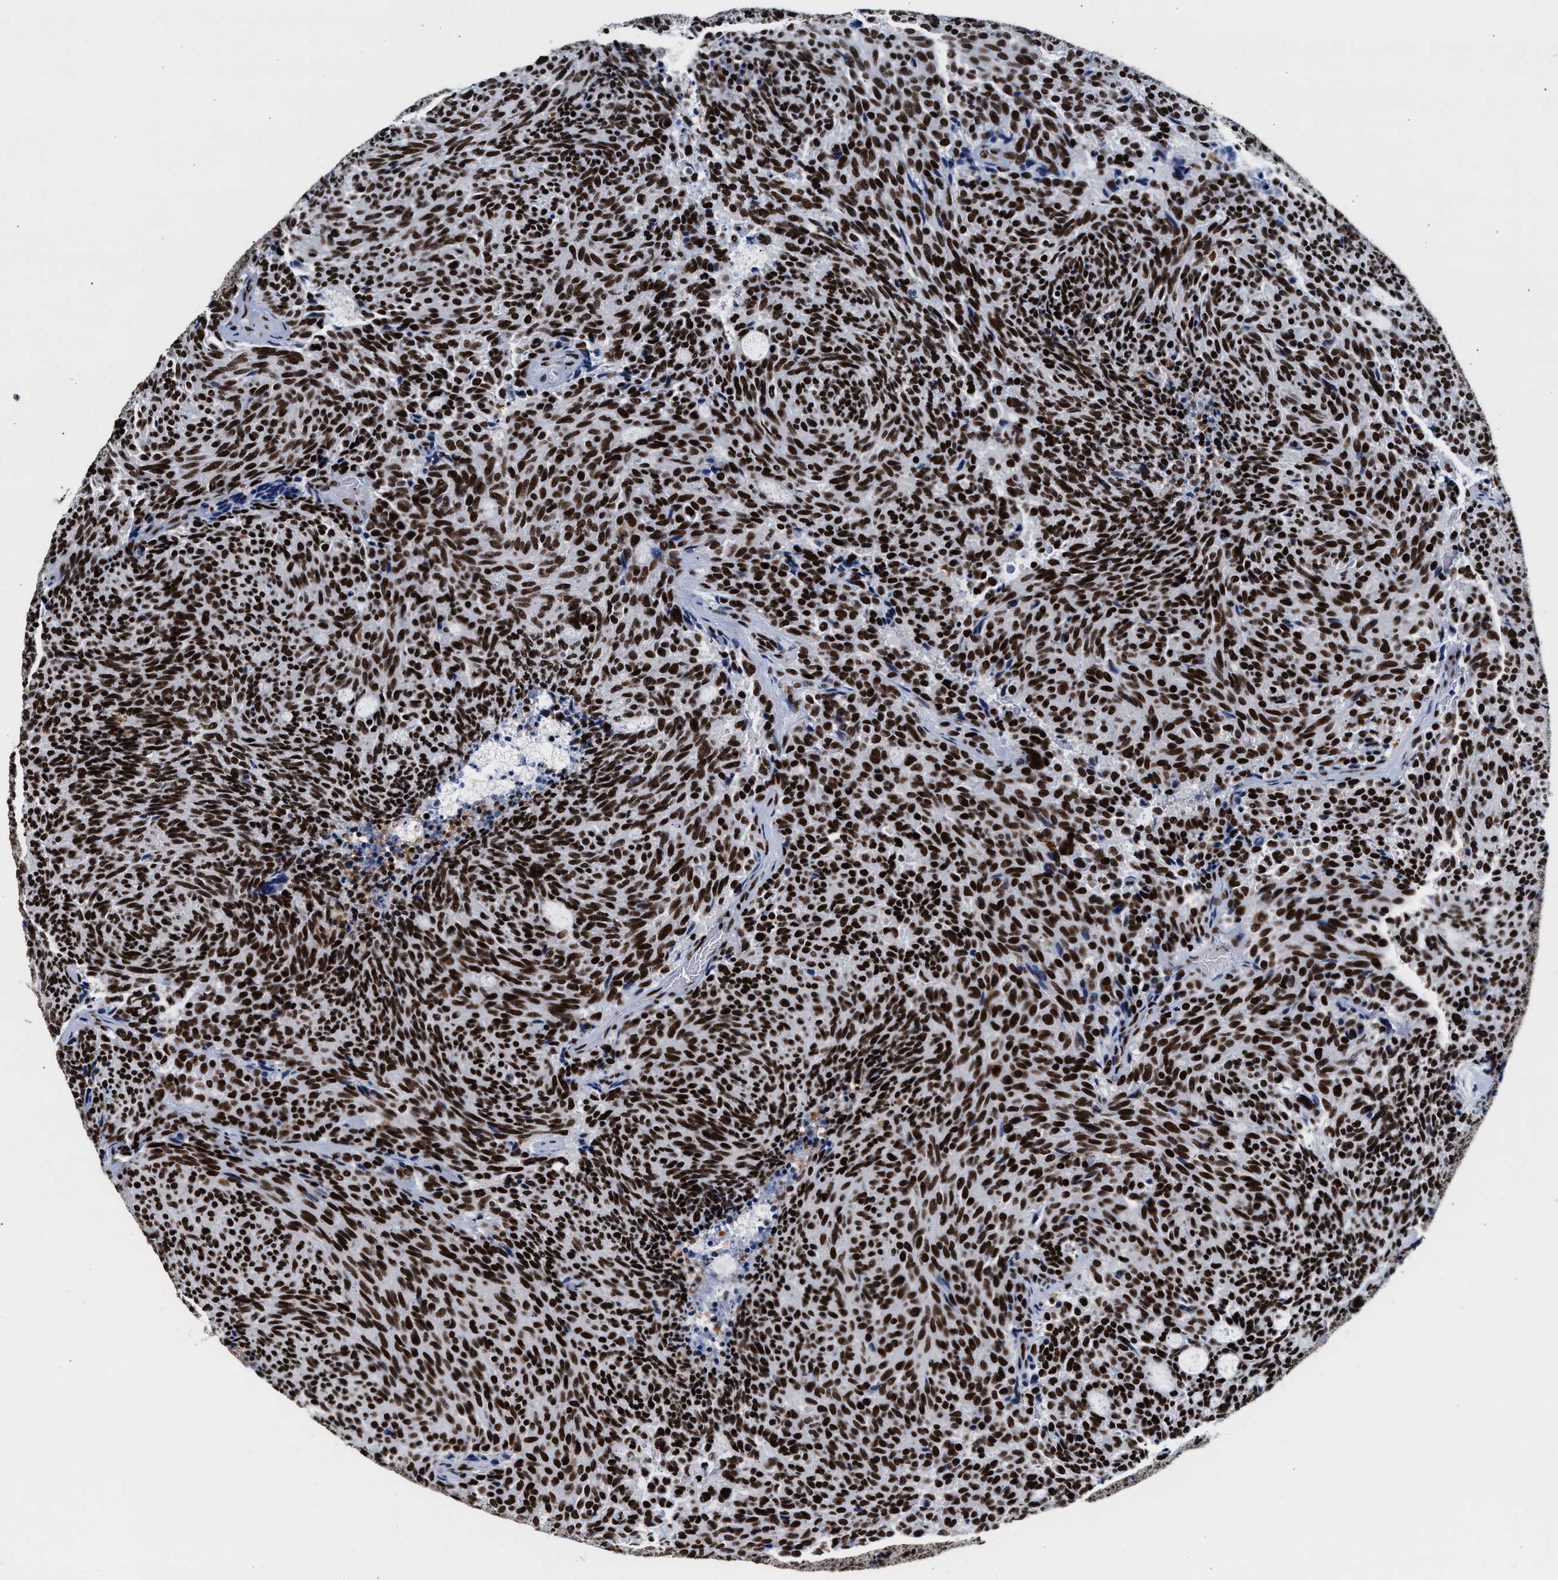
{"staining": {"intensity": "strong", "quantity": ">75%", "location": "nuclear"}, "tissue": "carcinoid", "cell_type": "Tumor cells", "image_type": "cancer", "snomed": [{"axis": "morphology", "description": "Carcinoid, malignant, NOS"}, {"axis": "topography", "description": "Pancreas"}], "caption": "Immunohistochemistry (DAB (3,3'-diaminobenzidine)) staining of carcinoid reveals strong nuclear protein expression in about >75% of tumor cells.", "gene": "RAD21", "patient": {"sex": "female", "age": 54}}